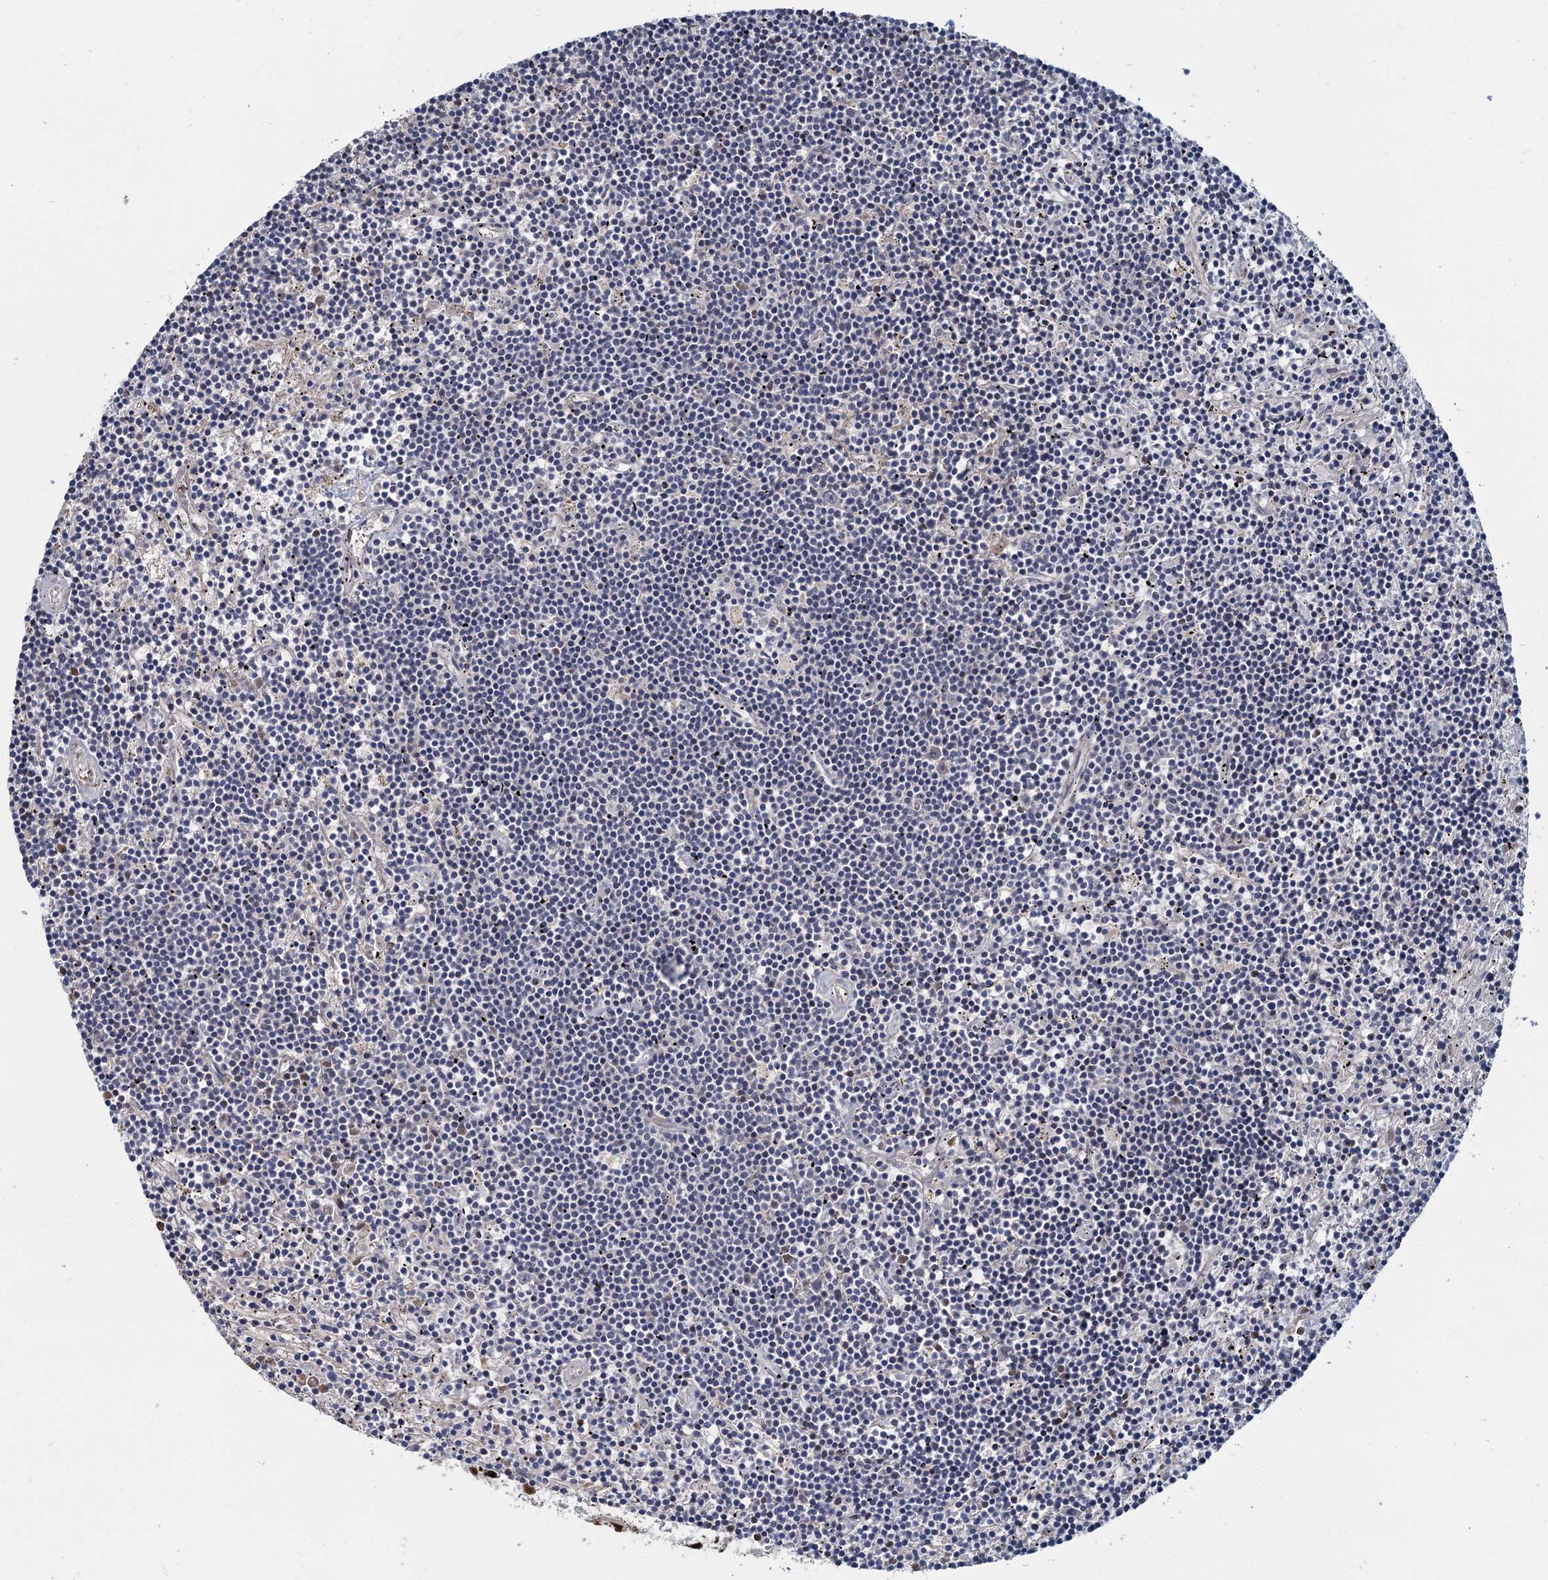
{"staining": {"intensity": "negative", "quantity": "none", "location": "none"}, "tissue": "lymphoma", "cell_type": "Tumor cells", "image_type": "cancer", "snomed": [{"axis": "morphology", "description": "Malignant lymphoma, non-Hodgkin's type, Low grade"}, {"axis": "topography", "description": "Spleen"}], "caption": "Protein analysis of malignant lymphoma, non-Hodgkin's type (low-grade) reveals no significant staining in tumor cells.", "gene": "RPRD1A", "patient": {"sex": "male", "age": 76}}